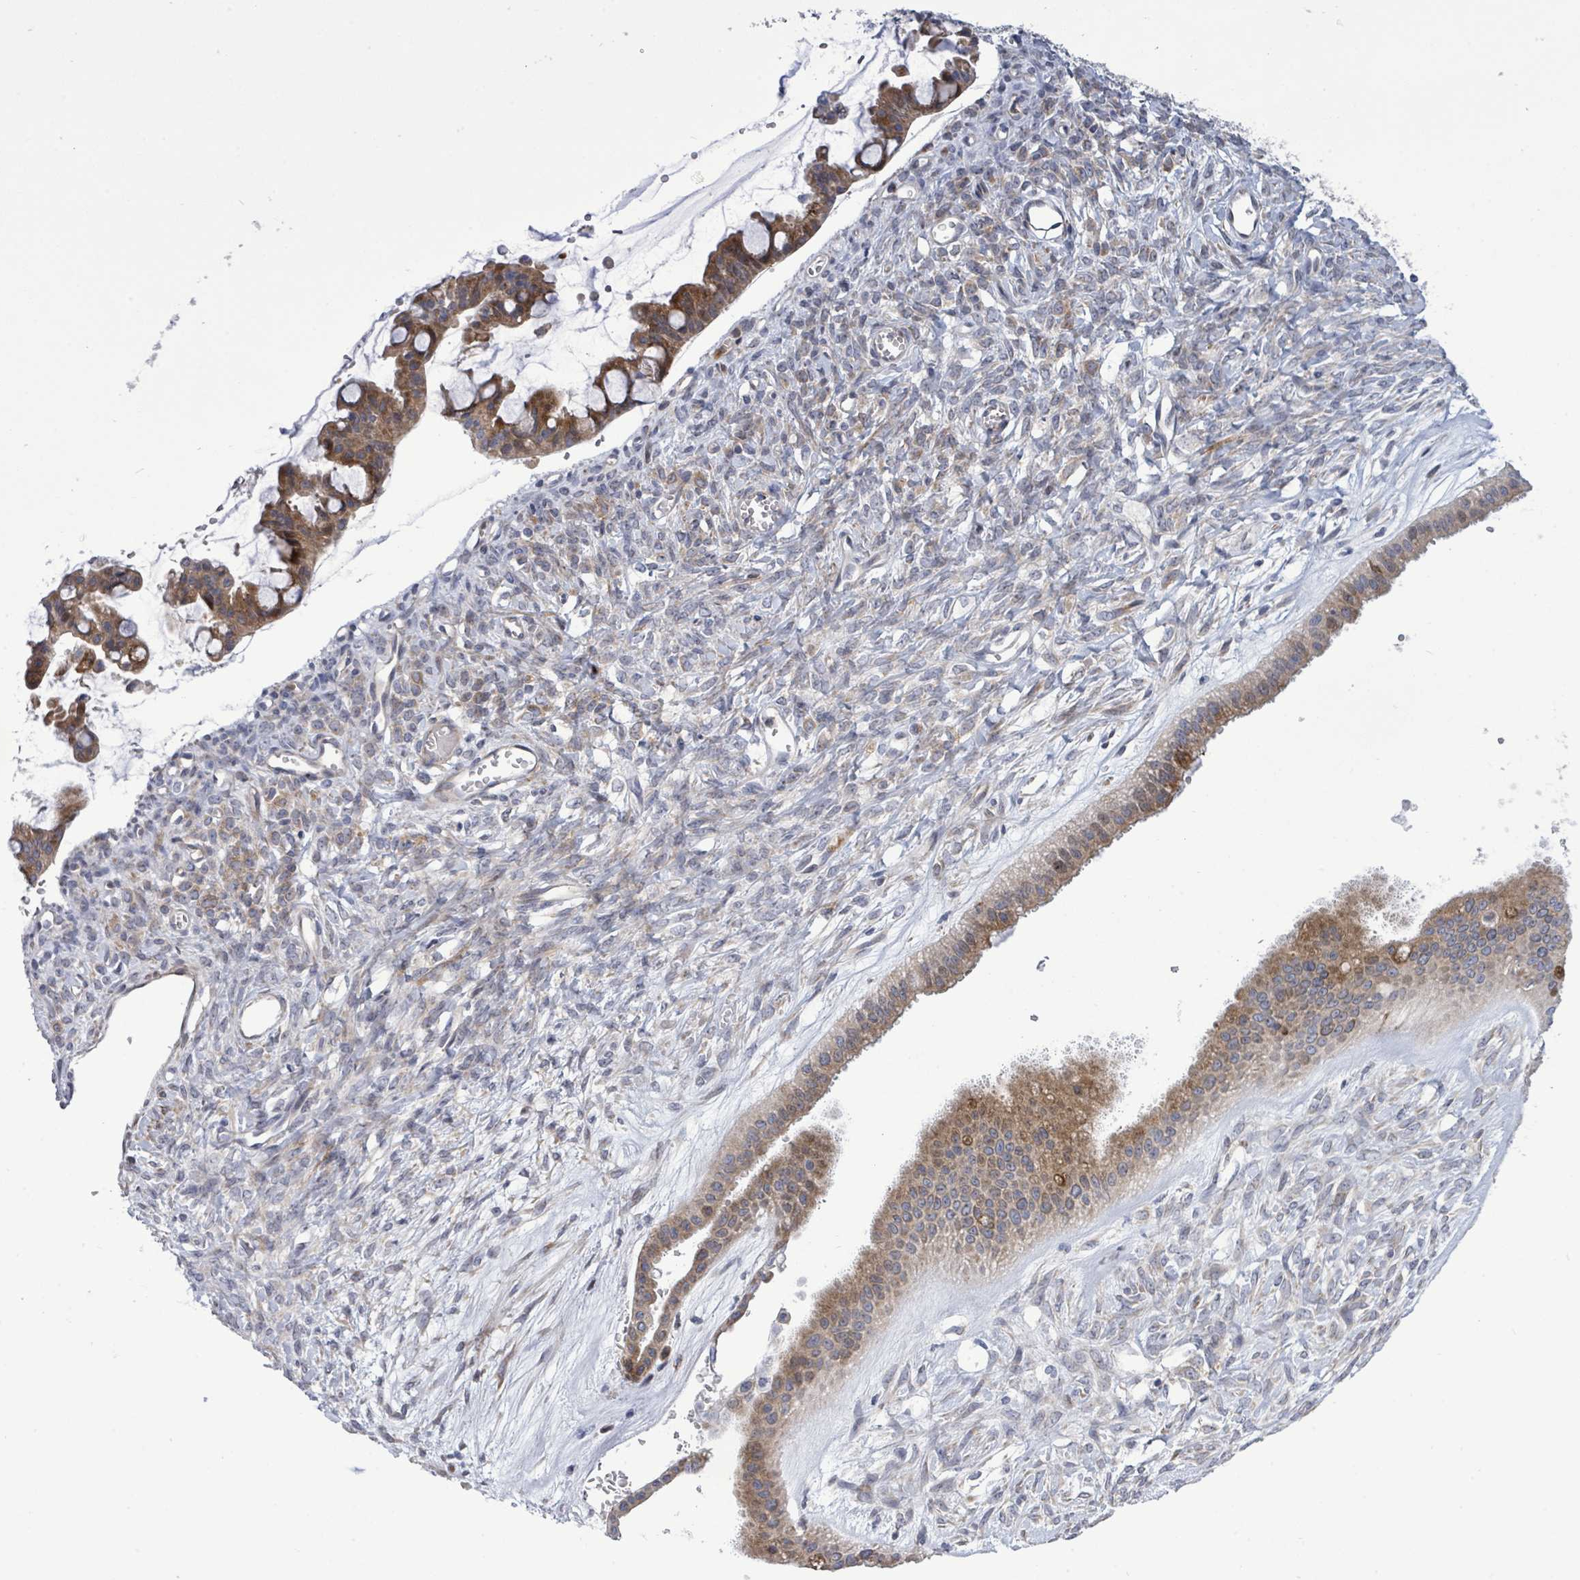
{"staining": {"intensity": "moderate", "quantity": ">75%", "location": "cytoplasmic/membranous"}, "tissue": "ovarian cancer", "cell_type": "Tumor cells", "image_type": "cancer", "snomed": [{"axis": "morphology", "description": "Cystadenocarcinoma, mucinous, NOS"}, {"axis": "topography", "description": "Ovary"}], "caption": "Immunohistochemistry (IHC) of human mucinous cystadenocarcinoma (ovarian) exhibits medium levels of moderate cytoplasmic/membranous expression in about >75% of tumor cells.", "gene": "SAR1A", "patient": {"sex": "female", "age": 73}}